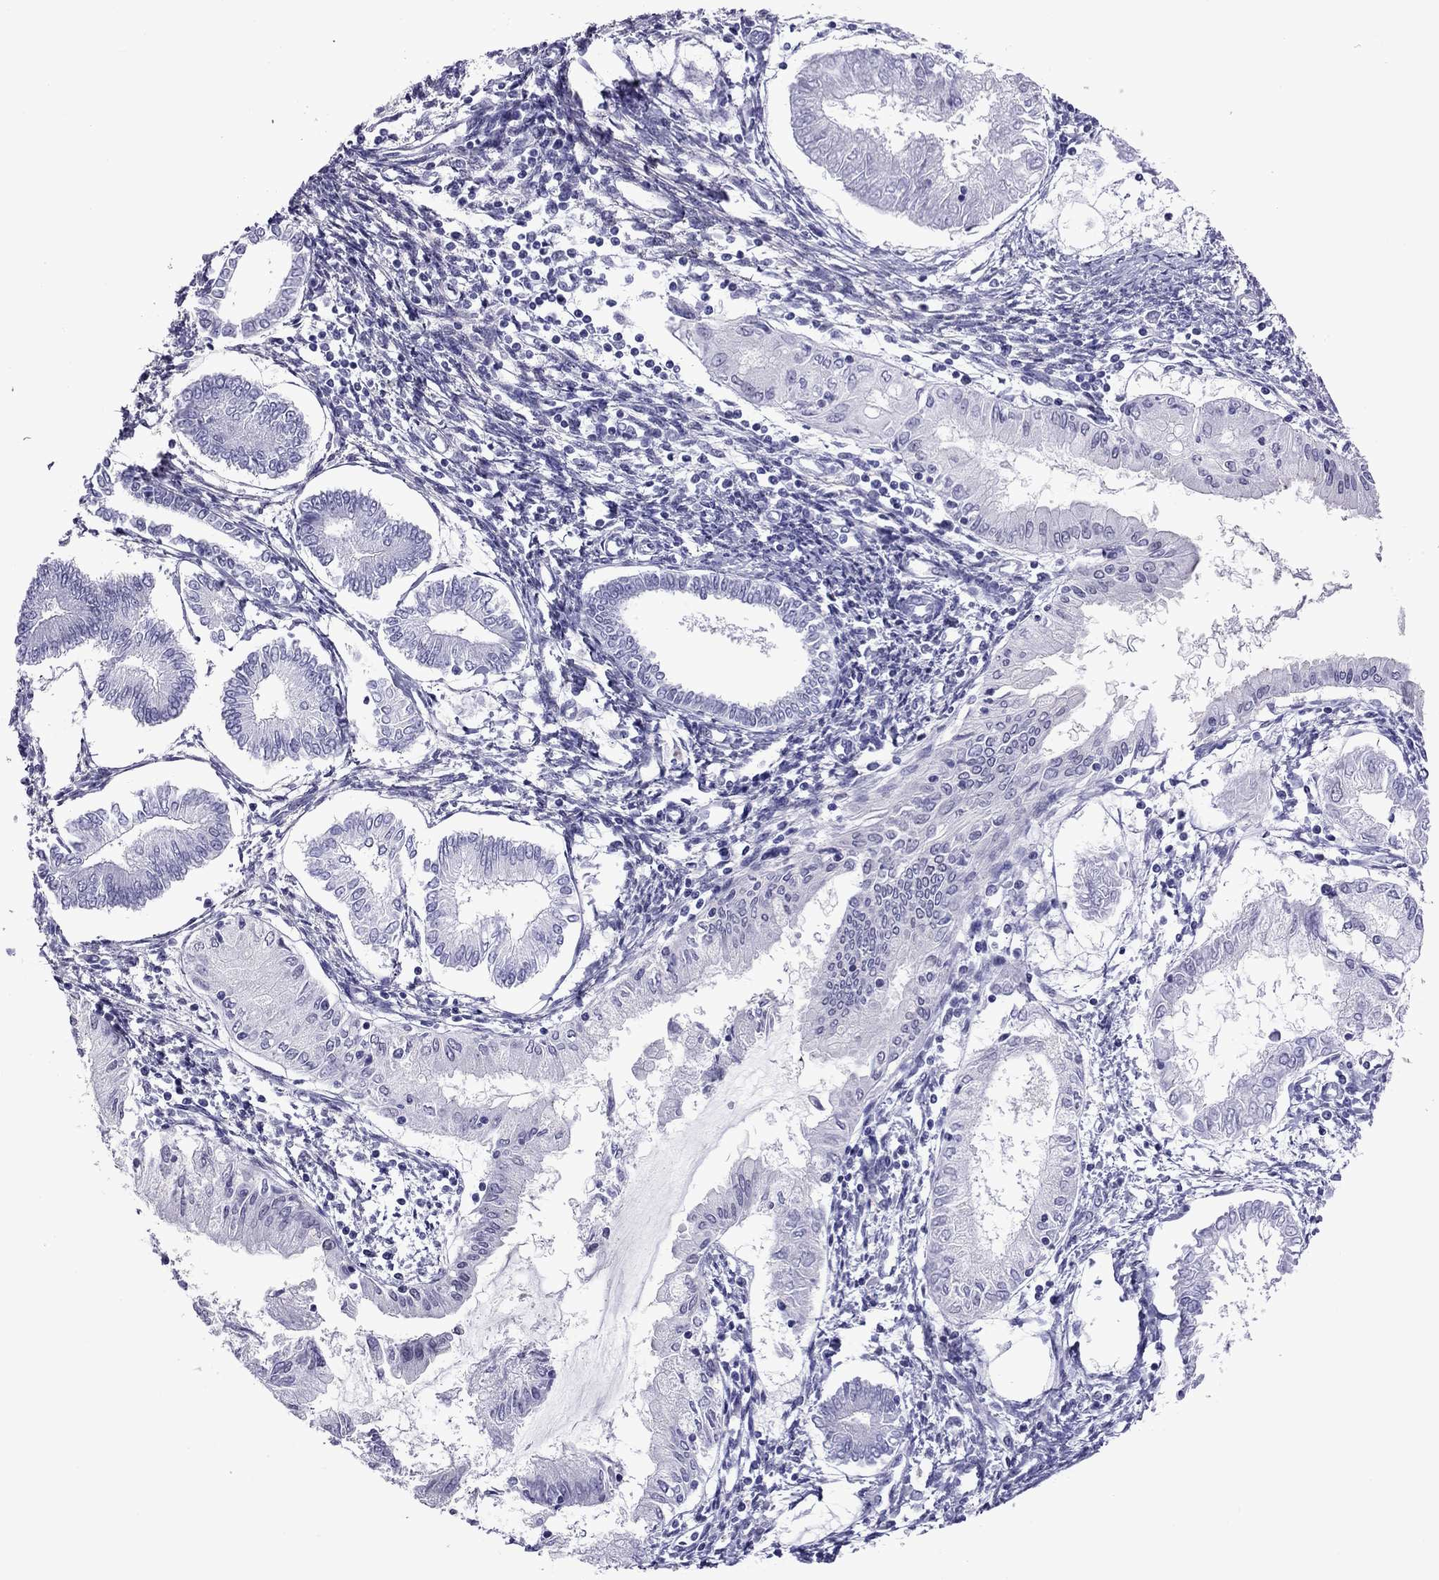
{"staining": {"intensity": "negative", "quantity": "none", "location": "none"}, "tissue": "endometrial cancer", "cell_type": "Tumor cells", "image_type": "cancer", "snomed": [{"axis": "morphology", "description": "Adenocarcinoma, NOS"}, {"axis": "topography", "description": "Endometrium"}], "caption": "DAB immunohistochemical staining of endometrial cancer reveals no significant positivity in tumor cells. (DAB immunohistochemistry with hematoxylin counter stain).", "gene": "ZNF646", "patient": {"sex": "female", "age": 68}}